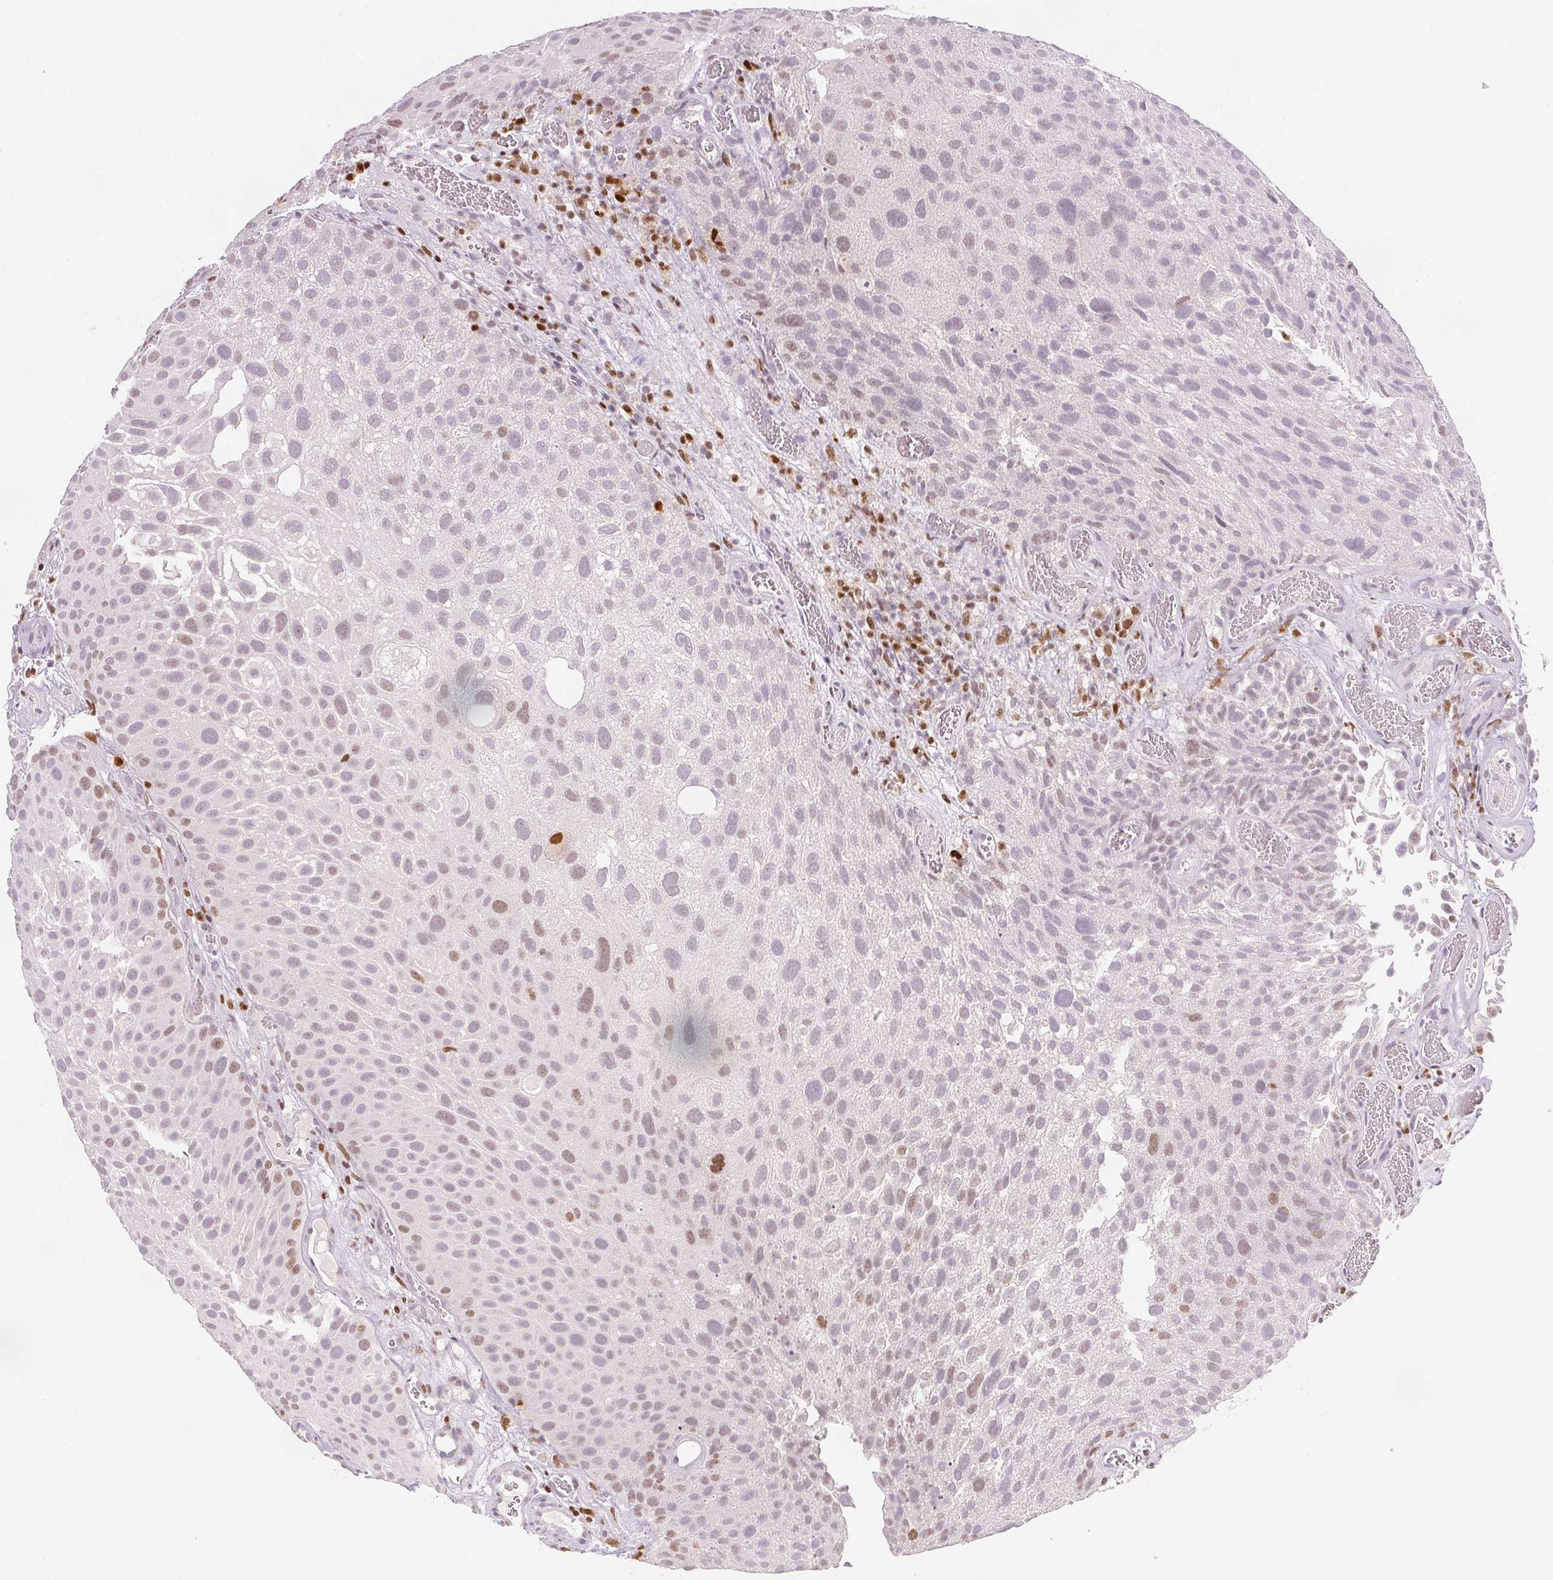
{"staining": {"intensity": "moderate", "quantity": "<25%", "location": "nuclear"}, "tissue": "urothelial cancer", "cell_type": "Tumor cells", "image_type": "cancer", "snomed": [{"axis": "morphology", "description": "Urothelial carcinoma, Low grade"}, {"axis": "topography", "description": "Urinary bladder"}], "caption": "Immunohistochemical staining of human low-grade urothelial carcinoma reveals moderate nuclear protein positivity in about <25% of tumor cells.", "gene": "RUNX2", "patient": {"sex": "male", "age": 72}}